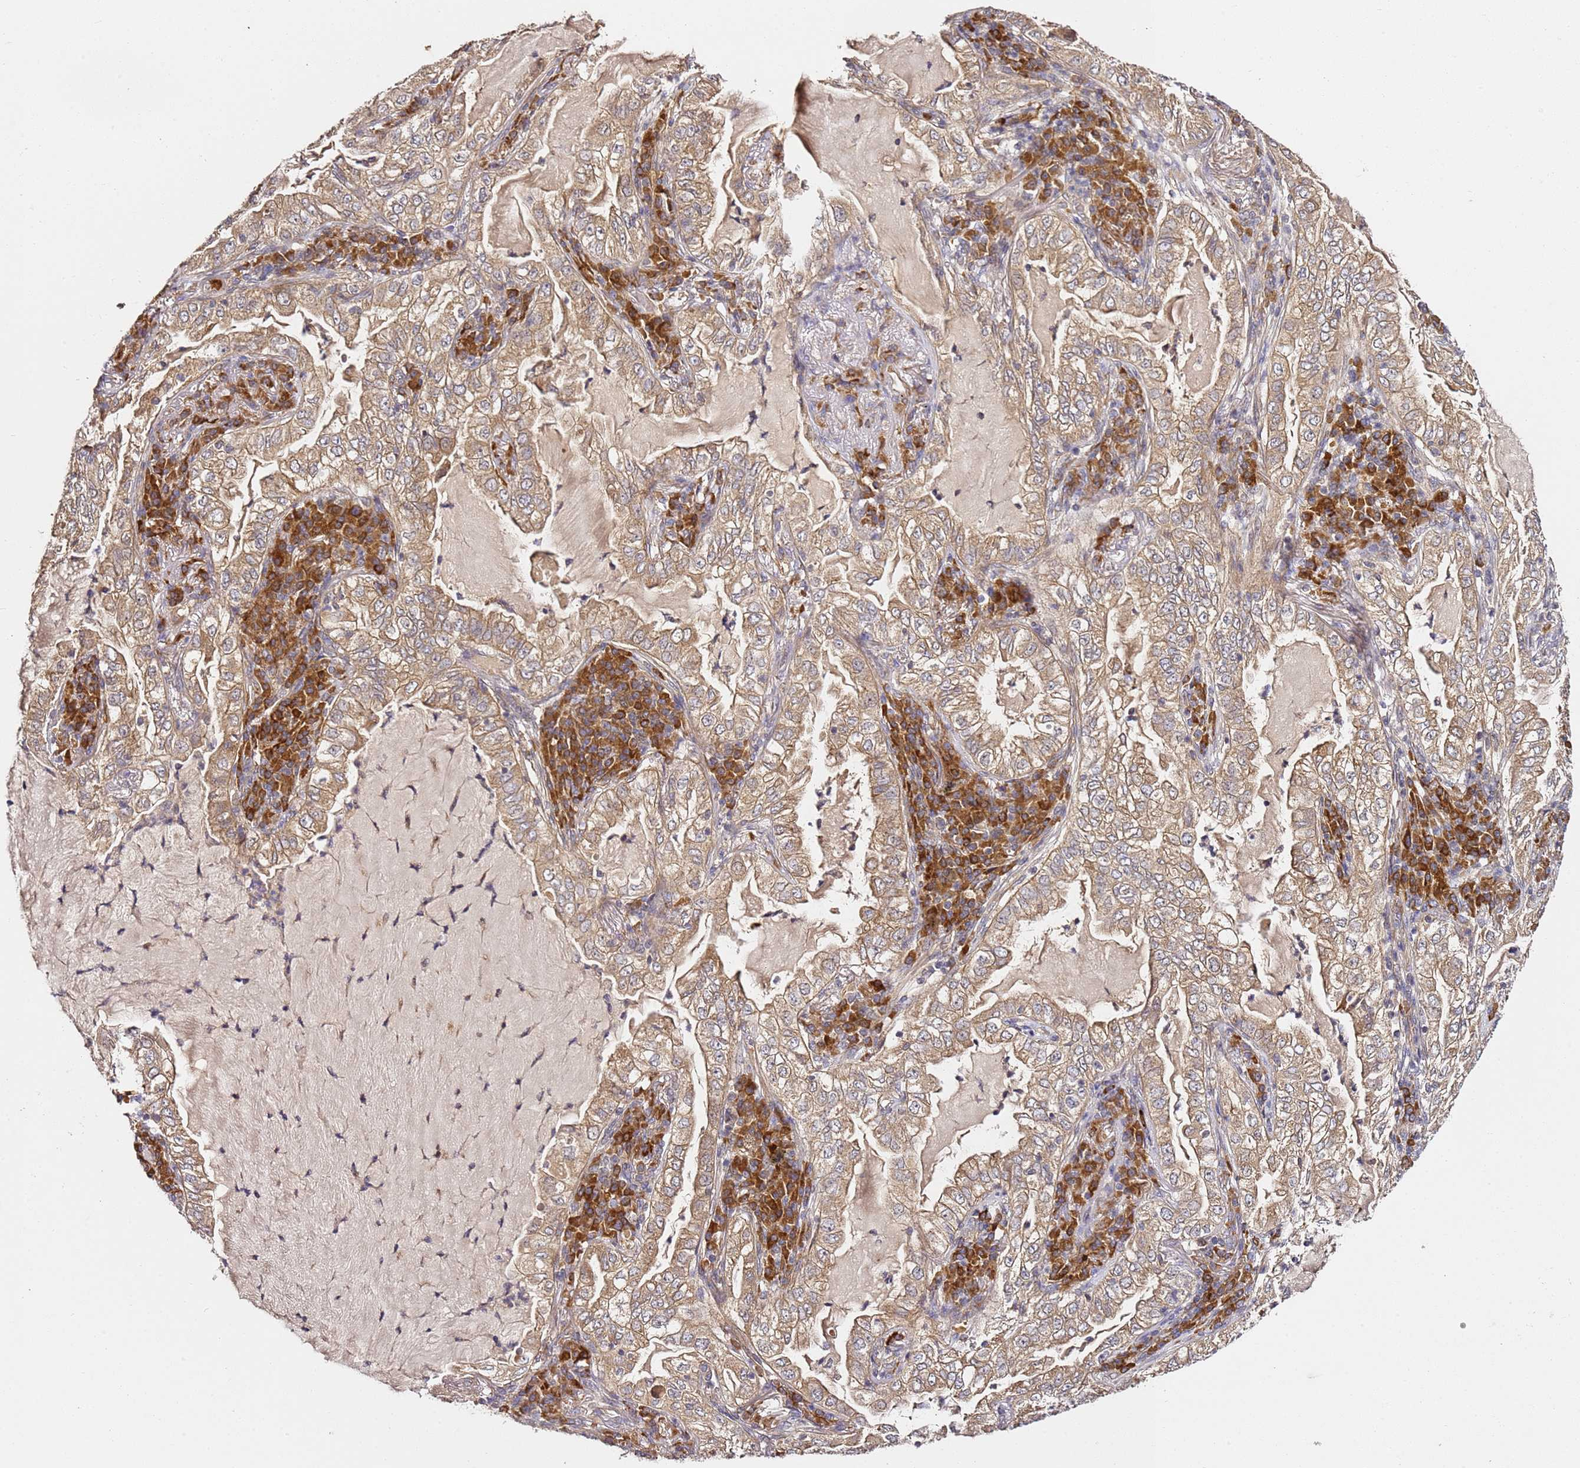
{"staining": {"intensity": "weak", "quantity": ">75%", "location": "cytoplasmic/membranous"}, "tissue": "lung cancer", "cell_type": "Tumor cells", "image_type": "cancer", "snomed": [{"axis": "morphology", "description": "Adenocarcinoma, NOS"}, {"axis": "topography", "description": "Lung"}], "caption": "Human lung cancer (adenocarcinoma) stained for a protein (brown) exhibits weak cytoplasmic/membranous positive expression in about >75% of tumor cells.", "gene": "OSBPL2", "patient": {"sex": "female", "age": 73}}